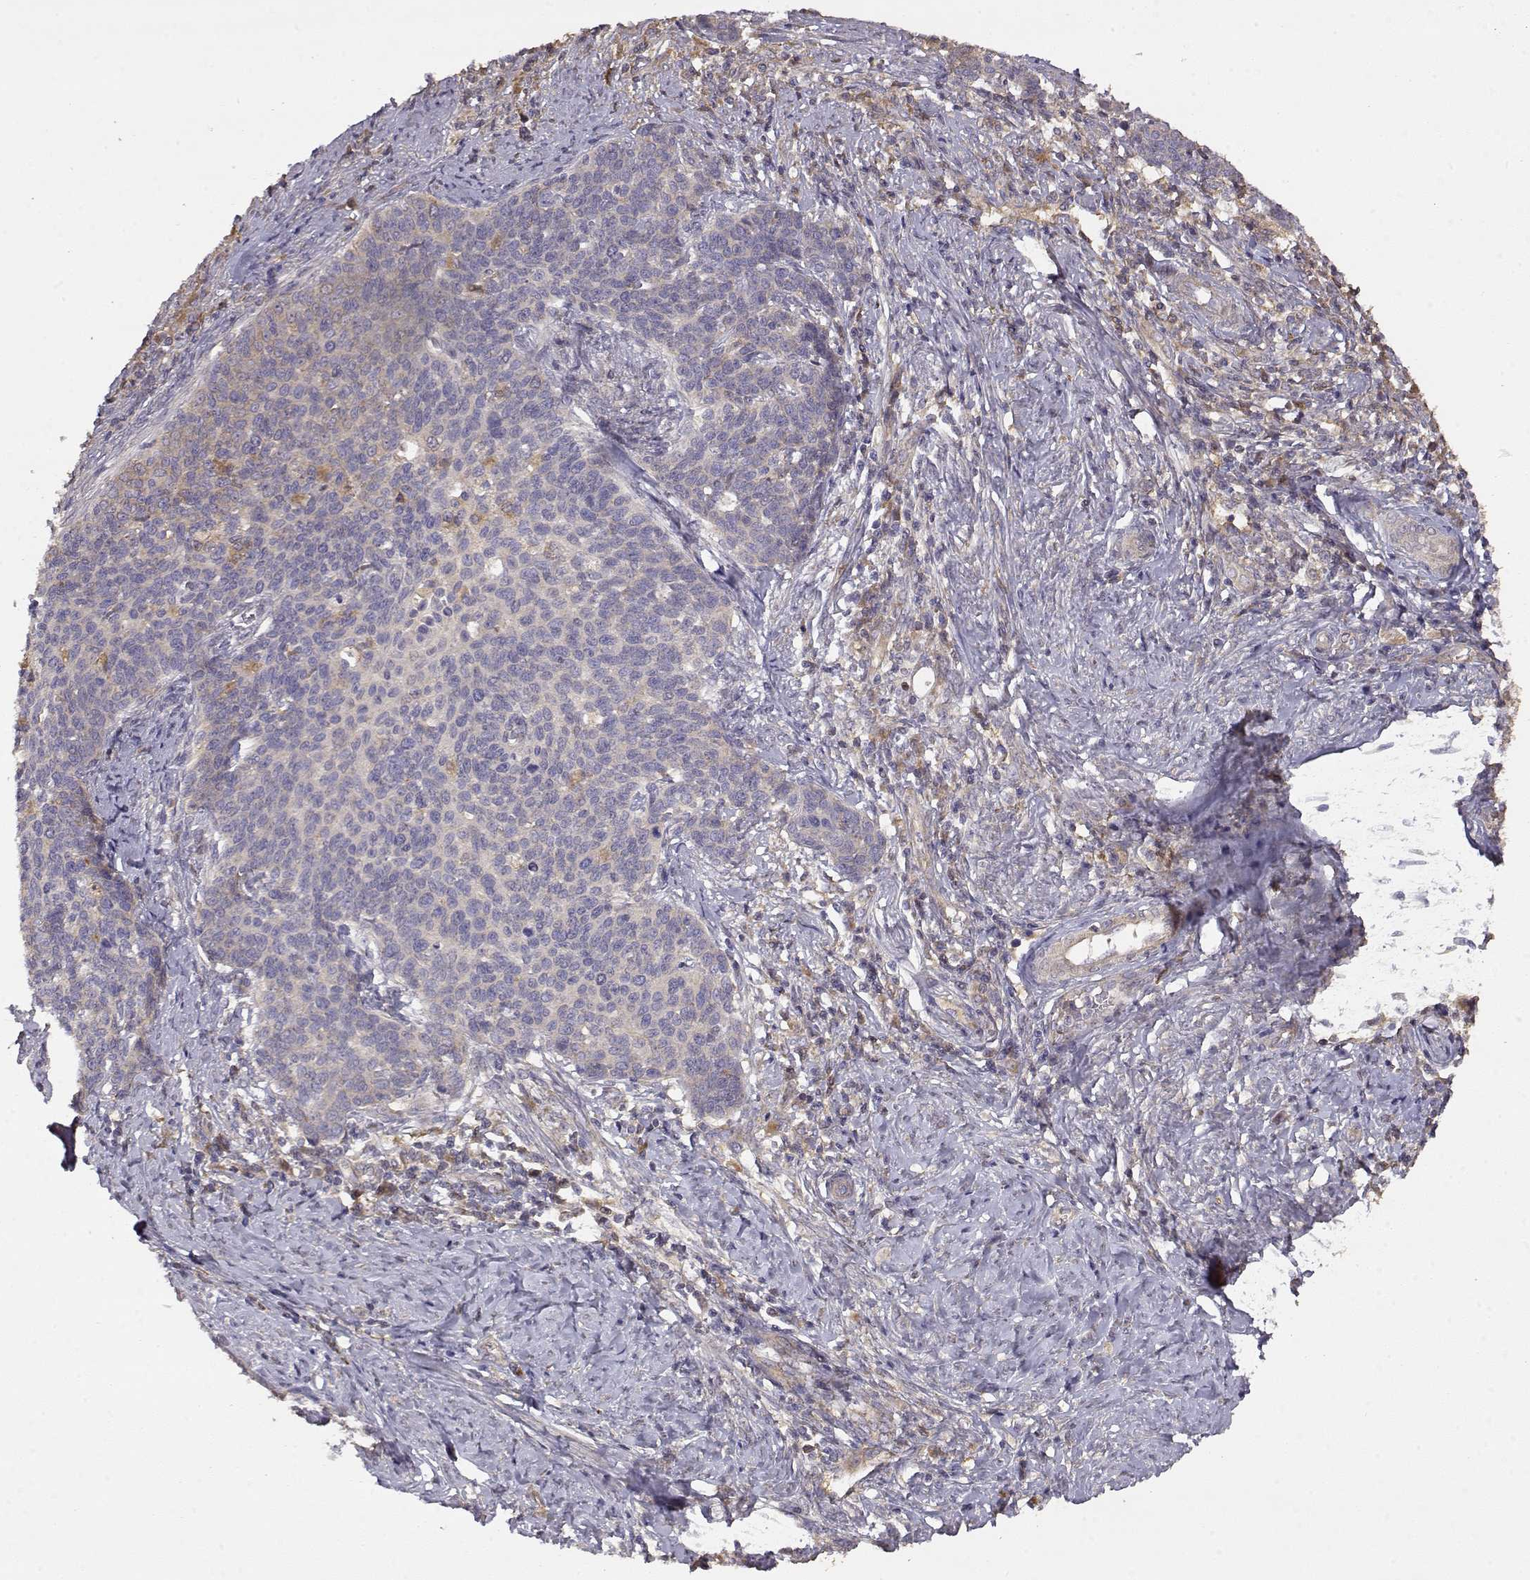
{"staining": {"intensity": "moderate", "quantity": "<25%", "location": "cytoplasmic/membranous"}, "tissue": "cervical cancer", "cell_type": "Tumor cells", "image_type": "cancer", "snomed": [{"axis": "morphology", "description": "Squamous cell carcinoma, NOS"}, {"axis": "topography", "description": "Cervix"}], "caption": "Squamous cell carcinoma (cervical) stained for a protein shows moderate cytoplasmic/membranous positivity in tumor cells.", "gene": "CRIM1", "patient": {"sex": "female", "age": 39}}